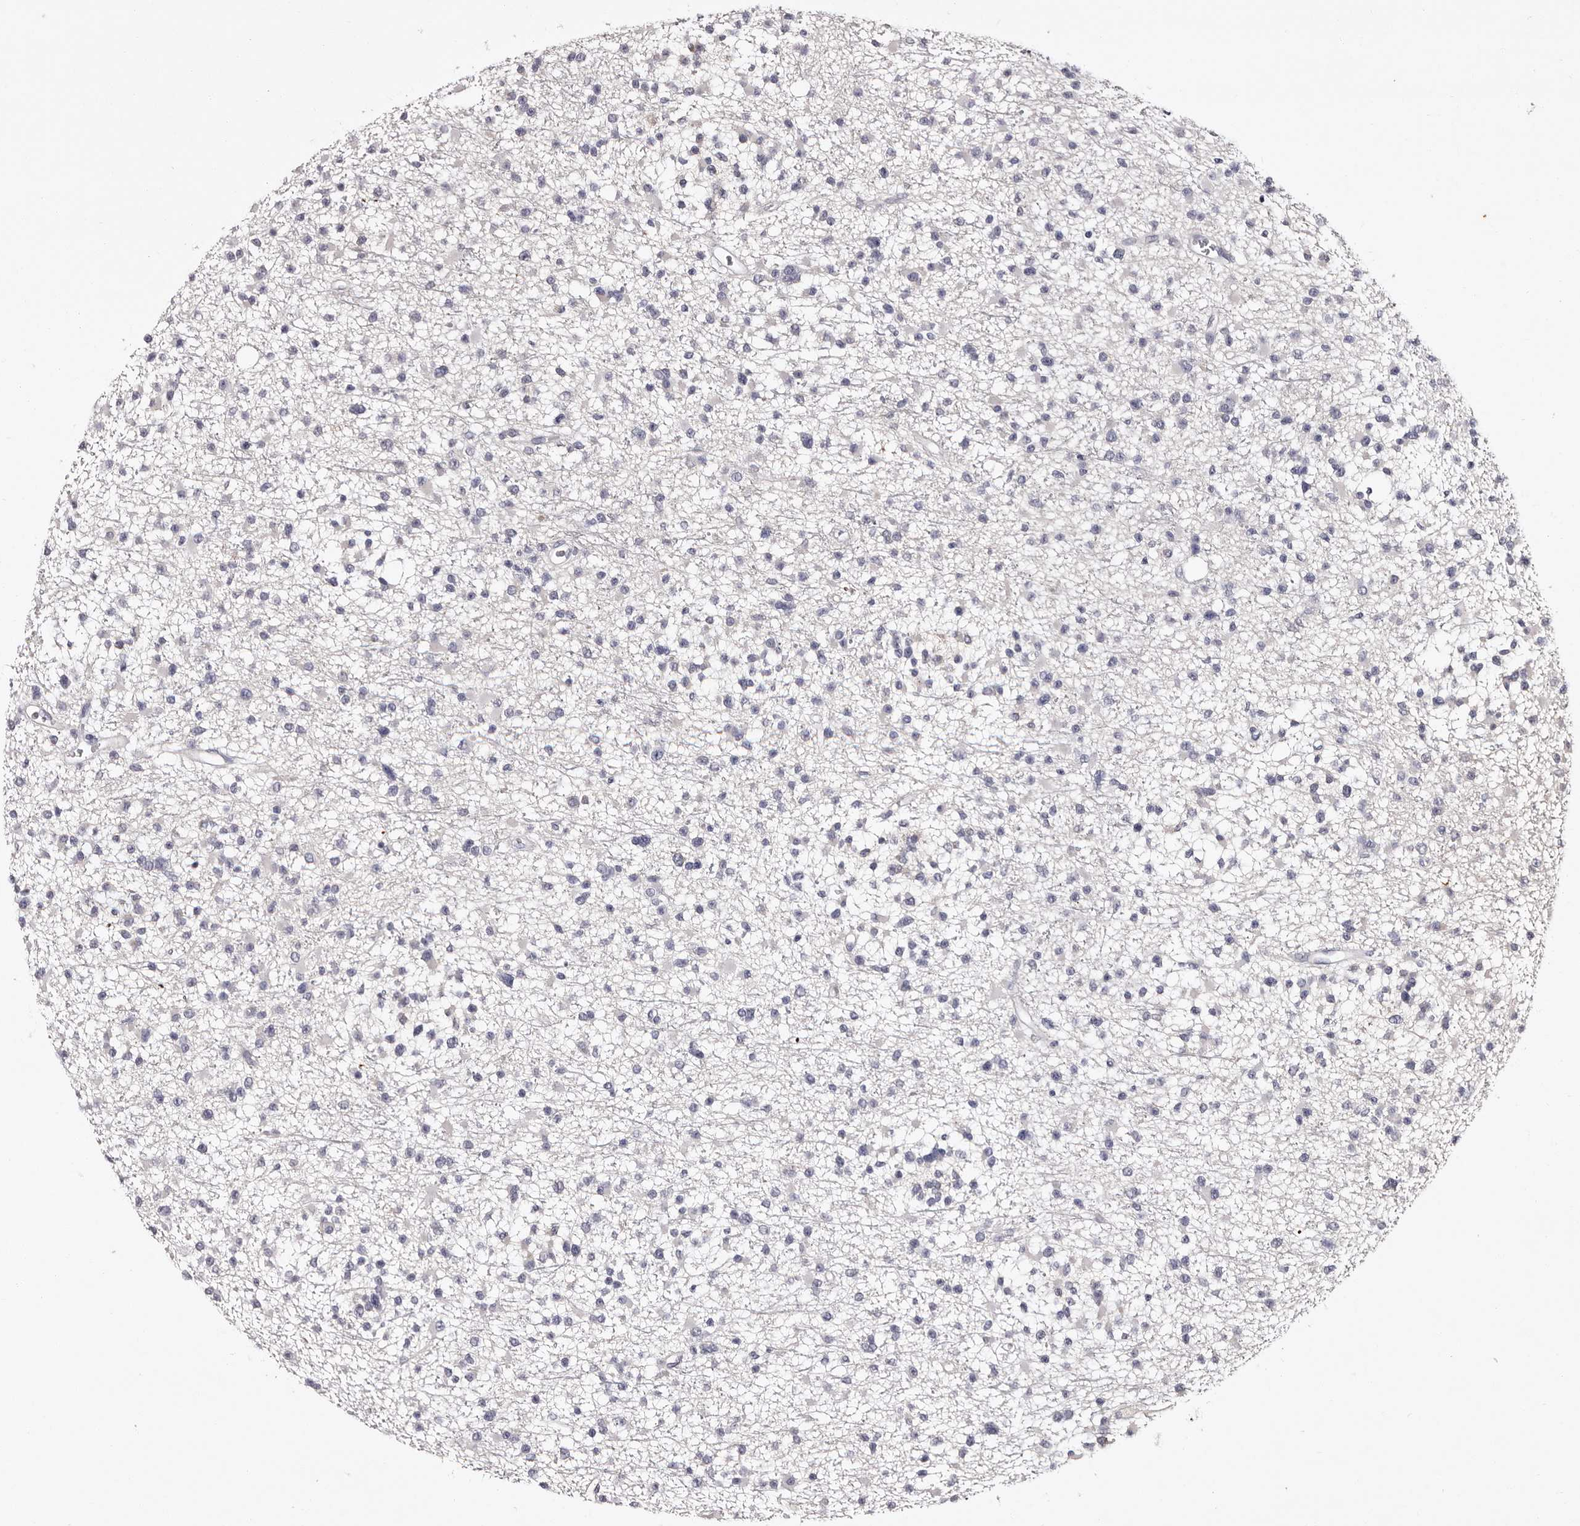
{"staining": {"intensity": "negative", "quantity": "none", "location": "none"}, "tissue": "glioma", "cell_type": "Tumor cells", "image_type": "cancer", "snomed": [{"axis": "morphology", "description": "Glioma, malignant, Low grade"}, {"axis": "topography", "description": "Brain"}], "caption": "Glioma stained for a protein using immunohistochemistry shows no positivity tumor cells.", "gene": "LANCL2", "patient": {"sex": "female", "age": 22}}